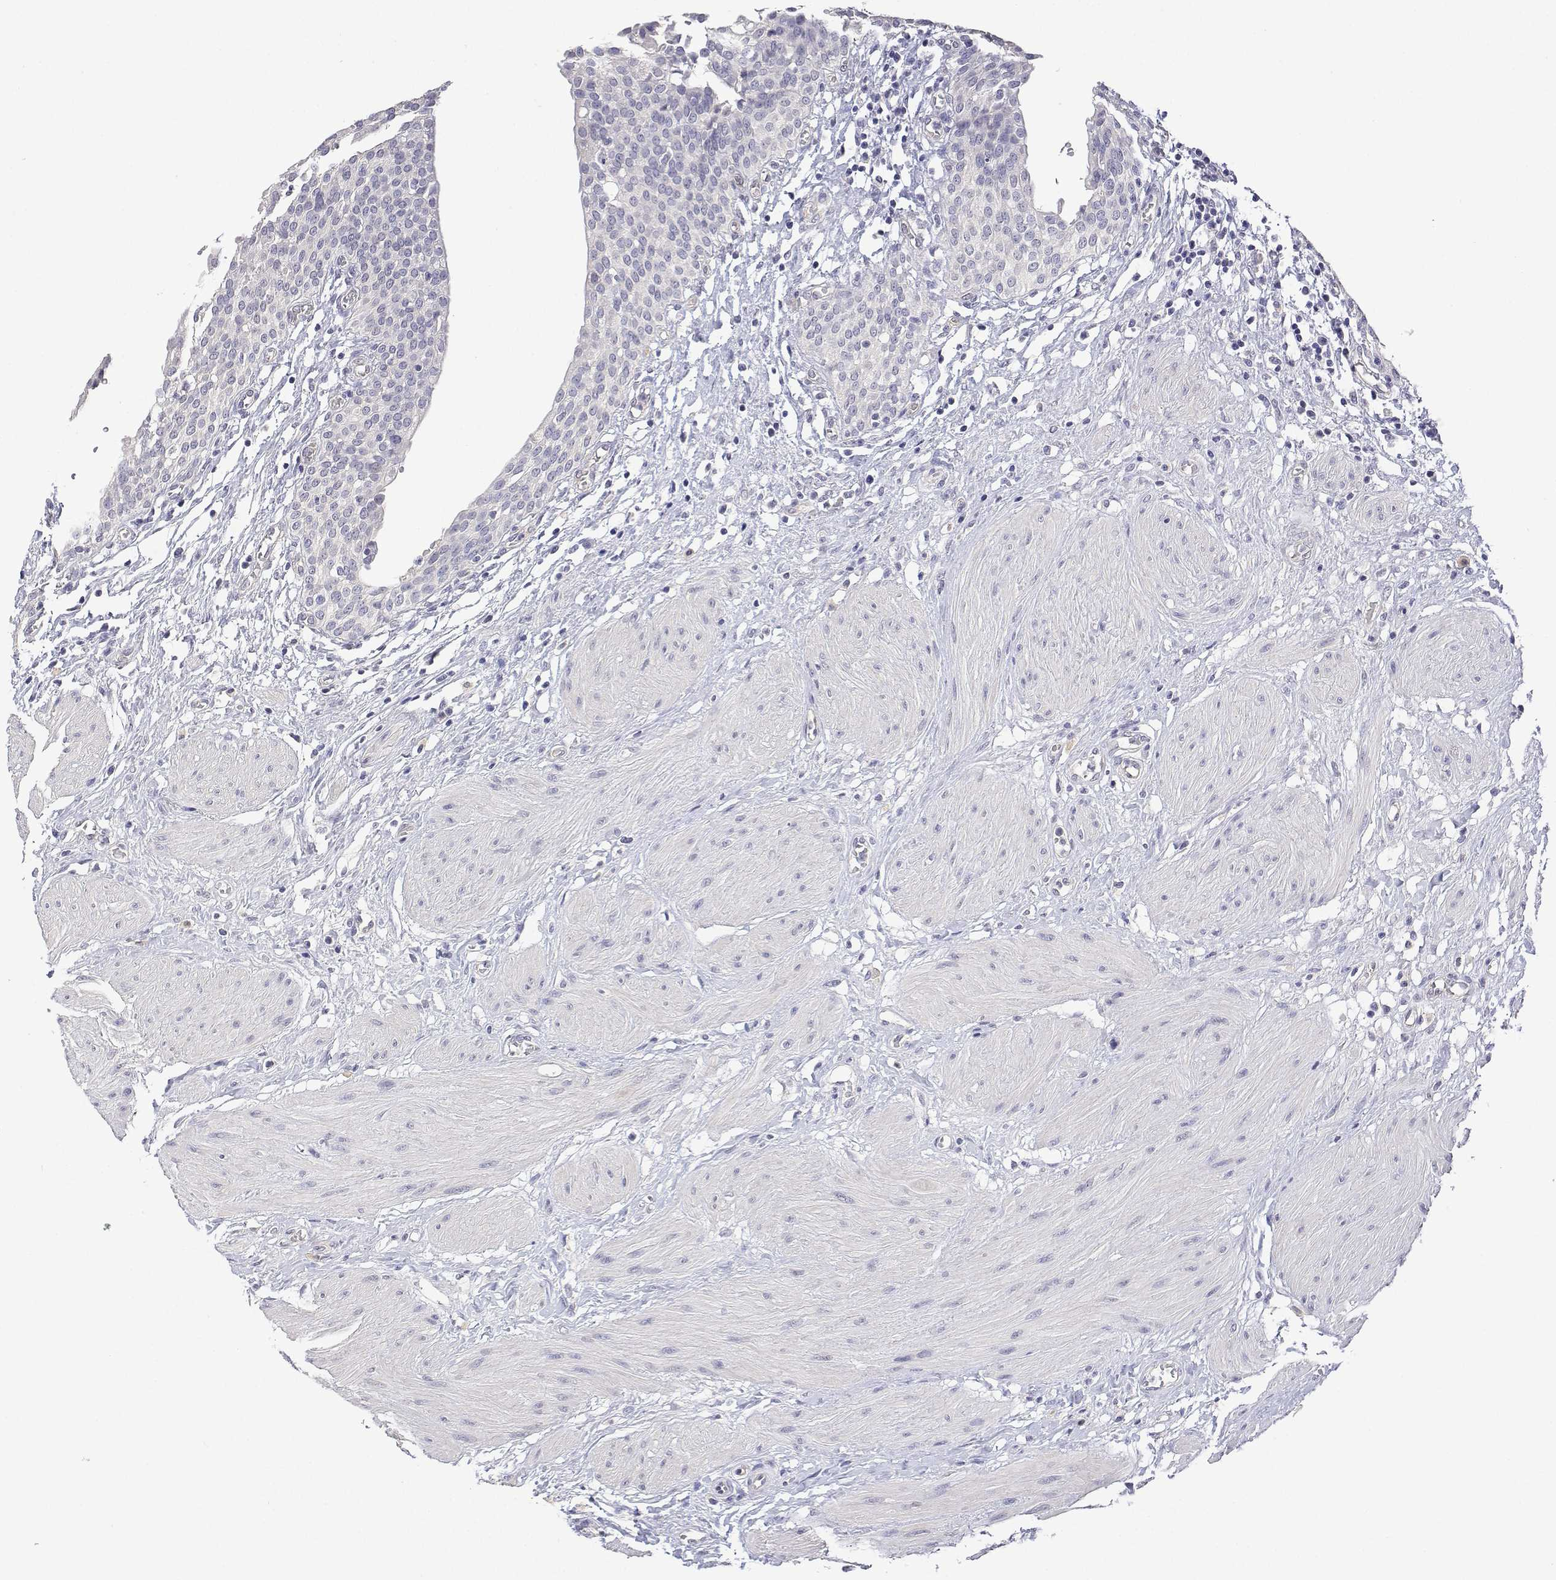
{"staining": {"intensity": "negative", "quantity": "none", "location": "none"}, "tissue": "urinary bladder", "cell_type": "Urothelial cells", "image_type": "normal", "snomed": [{"axis": "morphology", "description": "Normal tissue, NOS"}, {"axis": "topography", "description": "Urinary bladder"}], "caption": "An image of urinary bladder stained for a protein shows no brown staining in urothelial cells.", "gene": "PLCB1", "patient": {"sex": "male", "age": 55}}